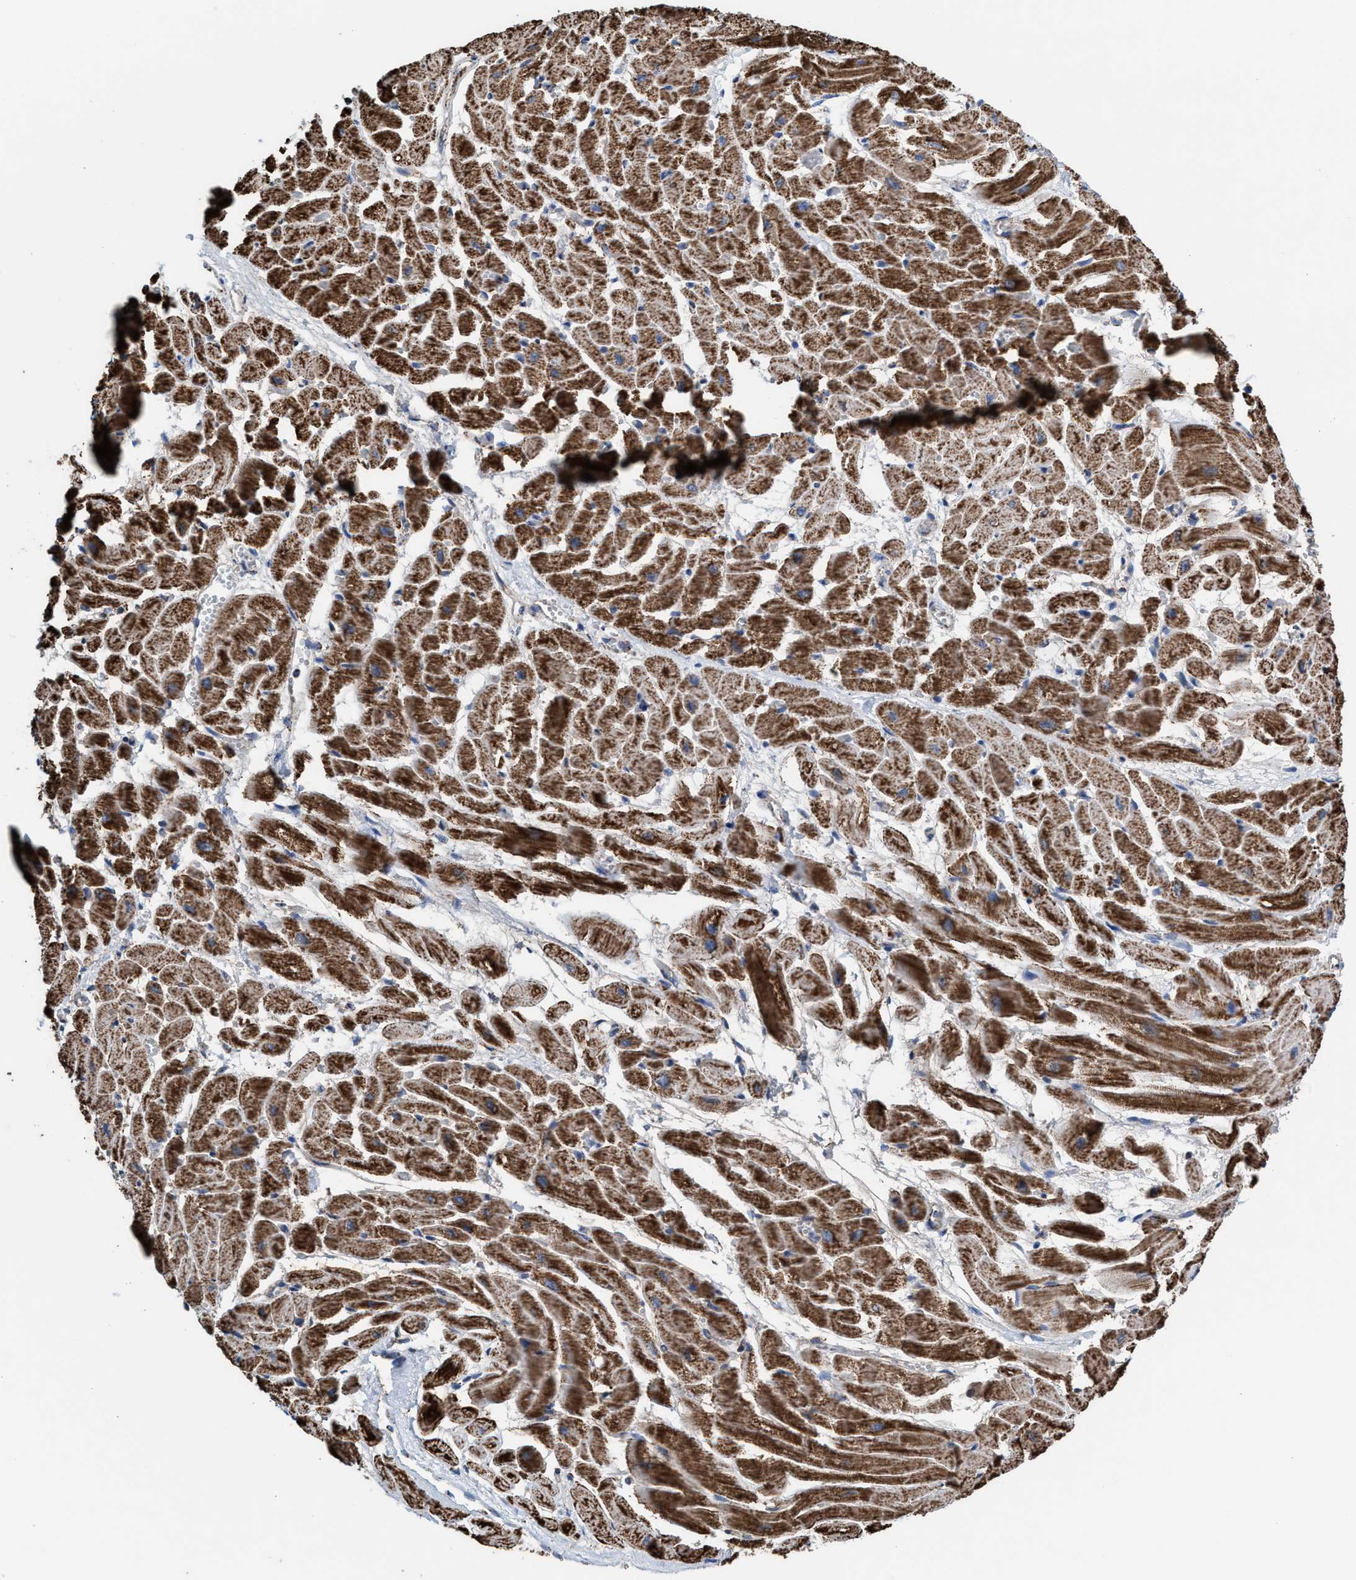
{"staining": {"intensity": "strong", "quantity": ">75%", "location": "cytoplasmic/membranous"}, "tissue": "heart muscle", "cell_type": "Cardiomyocytes", "image_type": "normal", "snomed": [{"axis": "morphology", "description": "Normal tissue, NOS"}, {"axis": "topography", "description": "Heart"}], "caption": "There is high levels of strong cytoplasmic/membranous staining in cardiomyocytes of benign heart muscle, as demonstrated by immunohistochemical staining (brown color).", "gene": "ECHS1", "patient": {"sex": "male", "age": 45}}